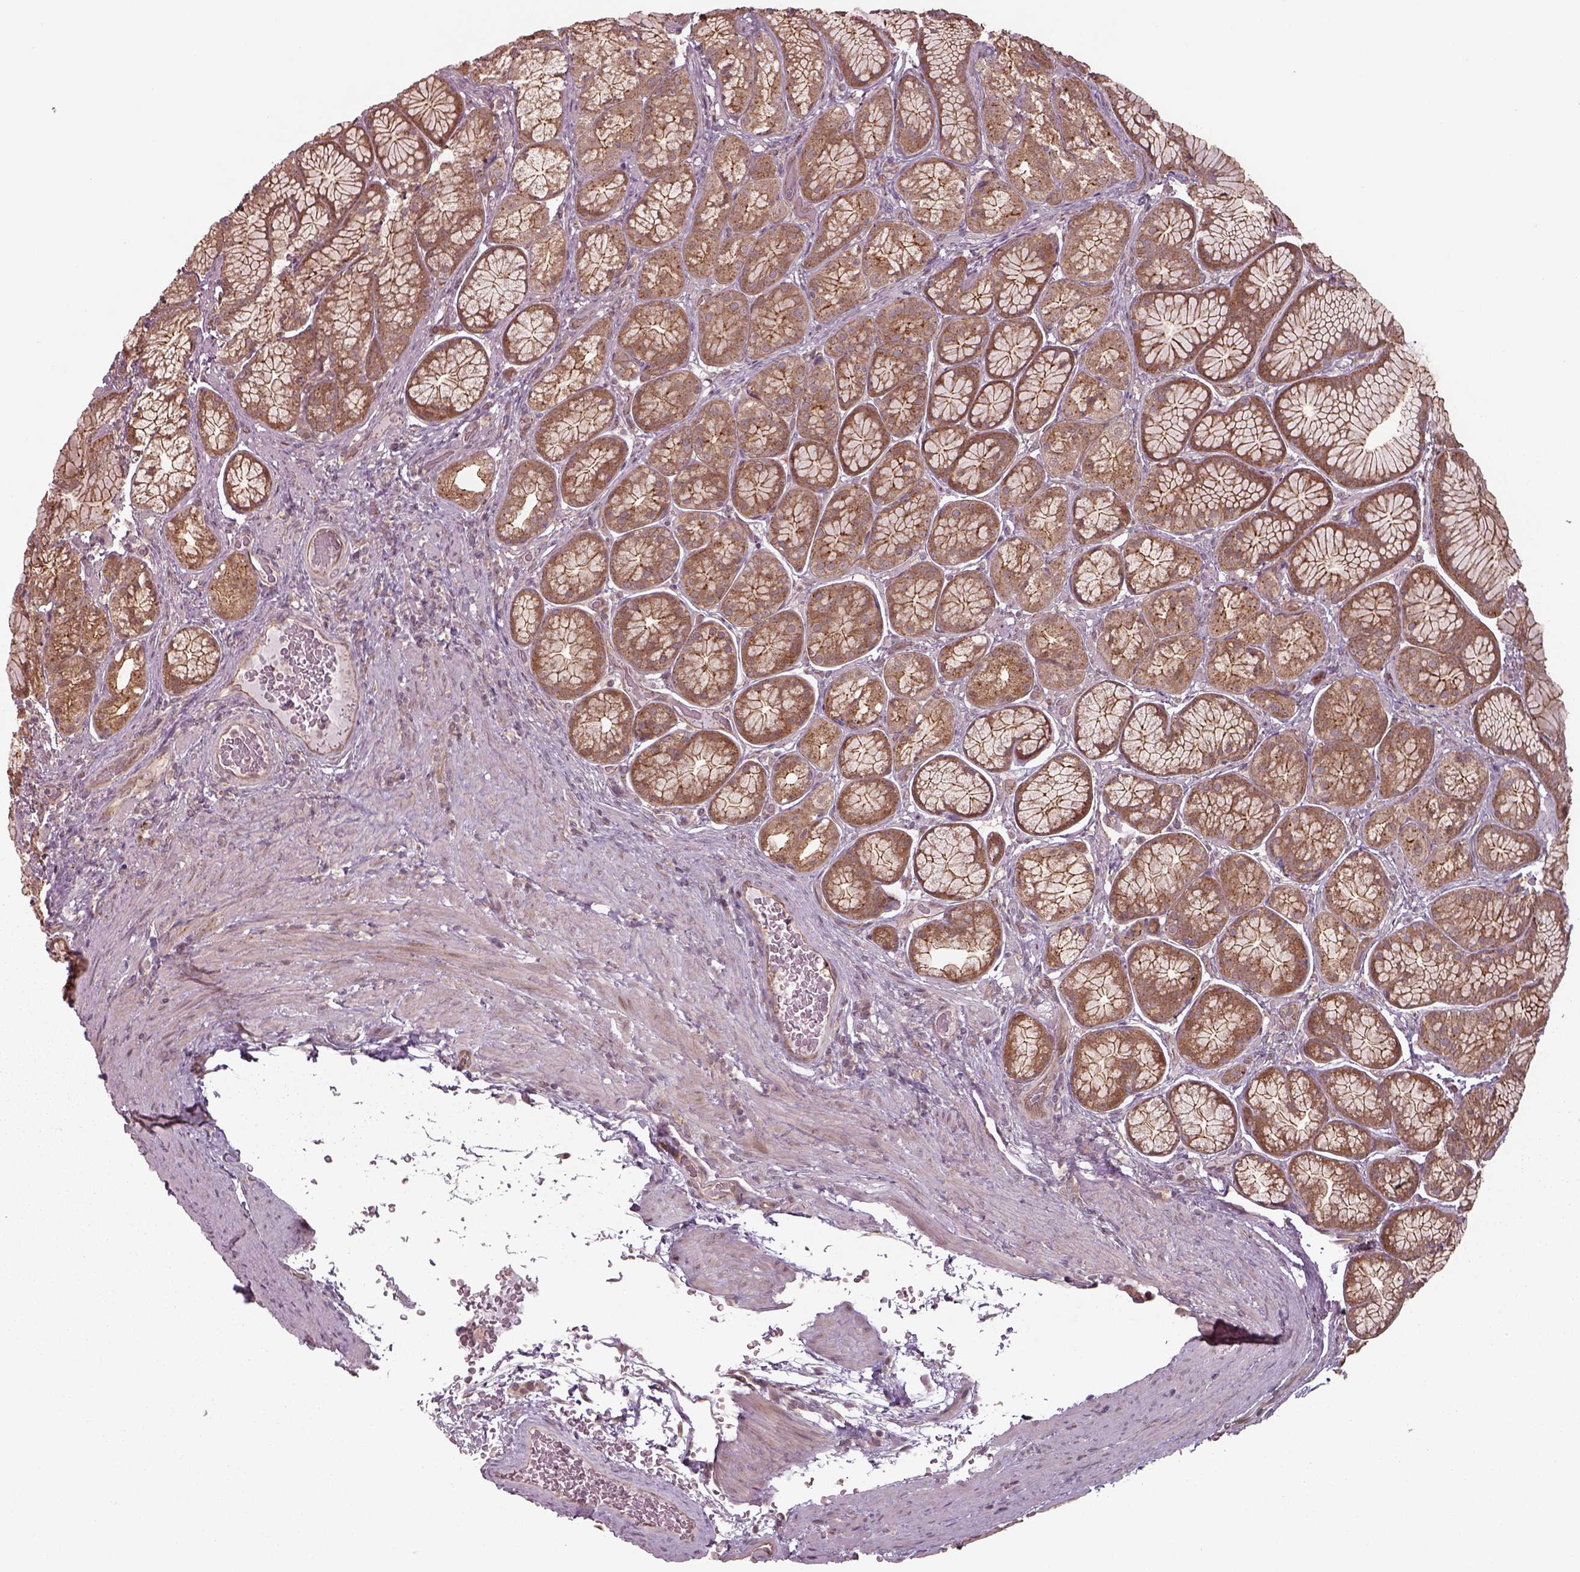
{"staining": {"intensity": "moderate", "quantity": ">75%", "location": "cytoplasmic/membranous"}, "tissue": "stomach", "cell_type": "Glandular cells", "image_type": "normal", "snomed": [{"axis": "morphology", "description": "Normal tissue, NOS"}, {"axis": "morphology", "description": "Adenocarcinoma, NOS"}, {"axis": "morphology", "description": "Adenocarcinoma, High grade"}, {"axis": "topography", "description": "Stomach, upper"}, {"axis": "topography", "description": "Stomach"}], "caption": "Benign stomach exhibits moderate cytoplasmic/membranous positivity in approximately >75% of glandular cells.", "gene": "CHMP3", "patient": {"sex": "female", "age": 65}}